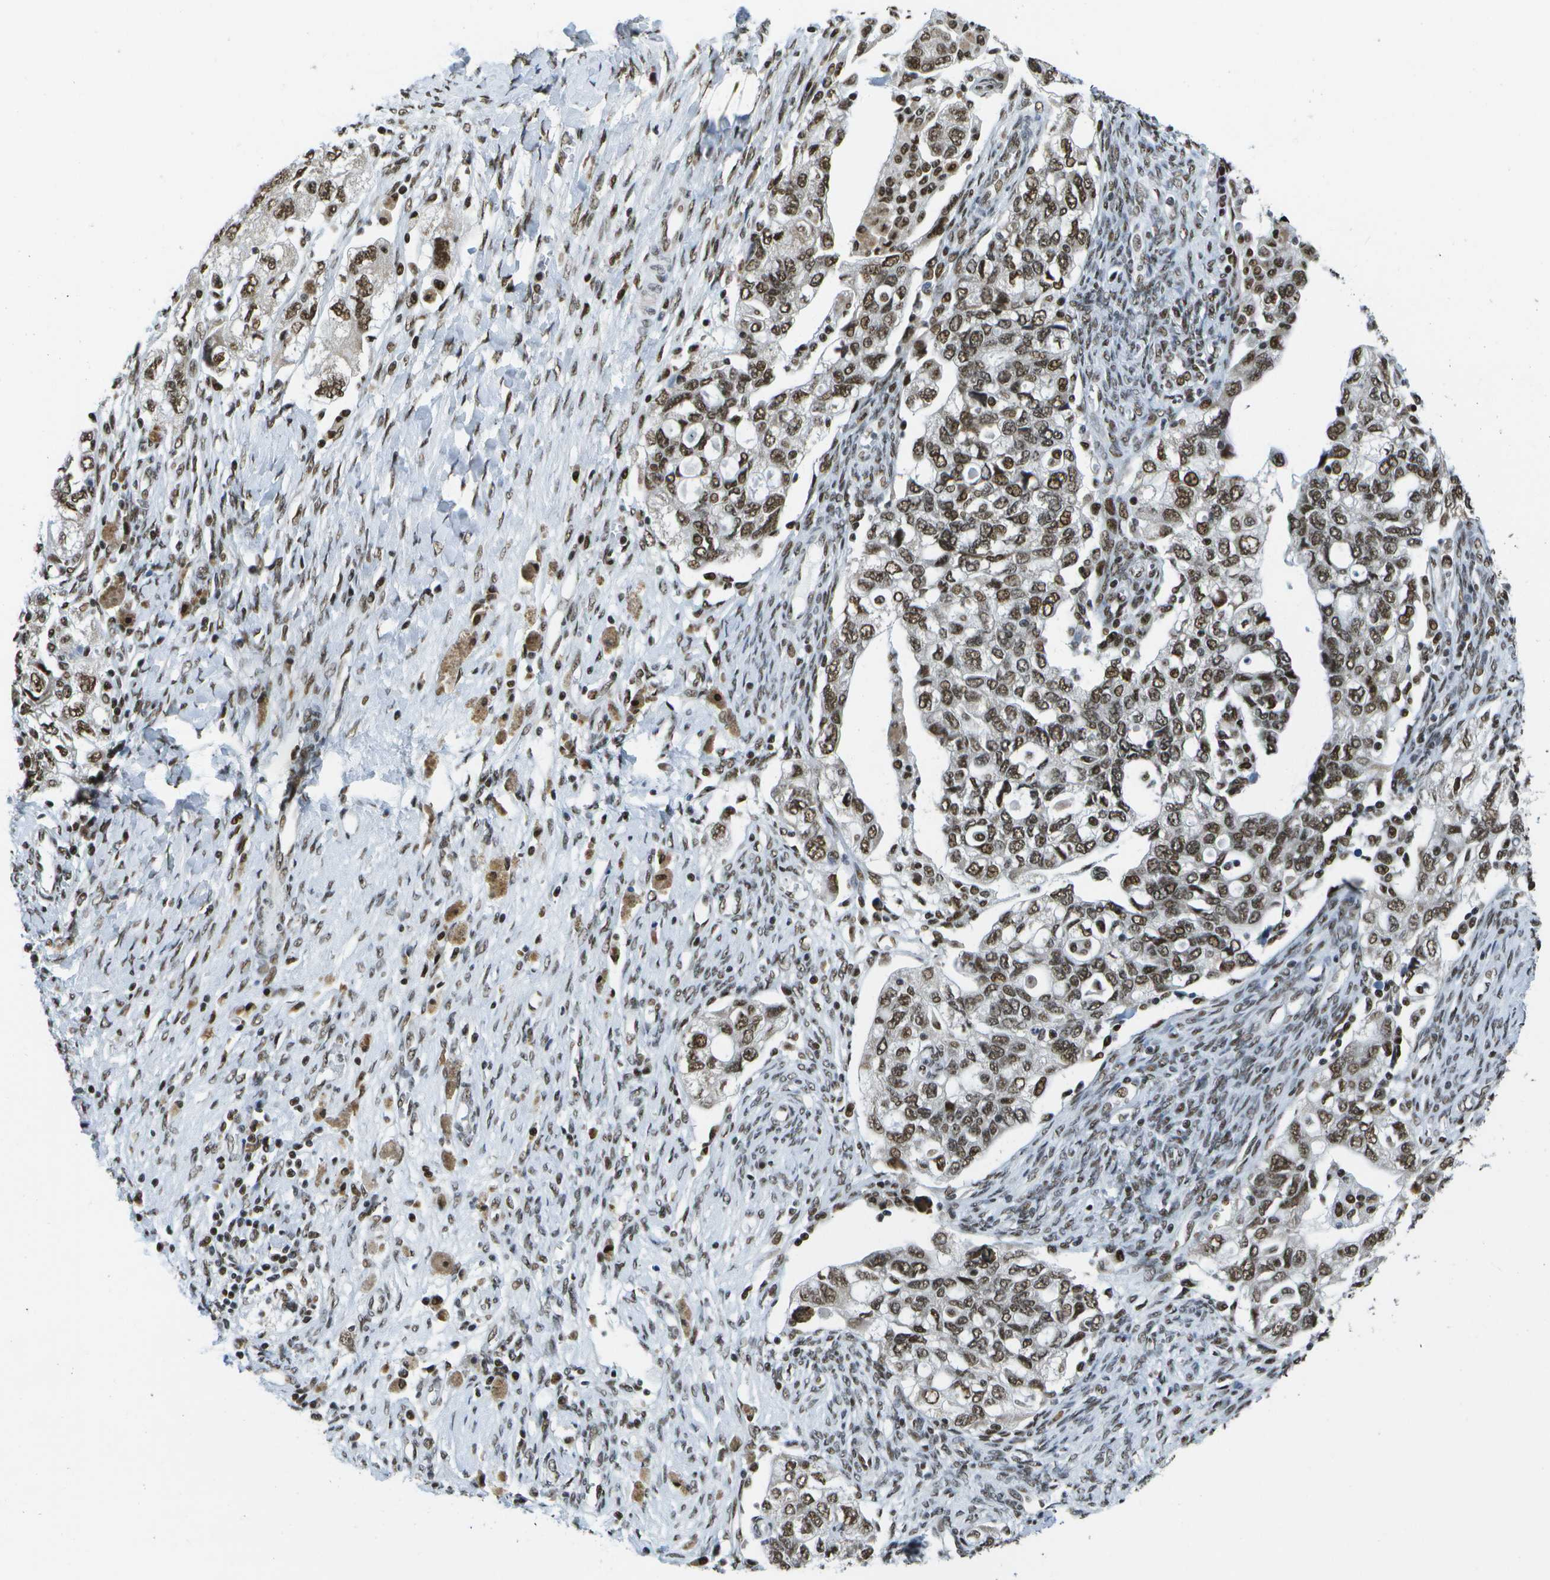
{"staining": {"intensity": "moderate", "quantity": ">75%", "location": "nuclear"}, "tissue": "ovarian cancer", "cell_type": "Tumor cells", "image_type": "cancer", "snomed": [{"axis": "morphology", "description": "Carcinoma, NOS"}, {"axis": "morphology", "description": "Cystadenocarcinoma, serous, NOS"}, {"axis": "topography", "description": "Ovary"}], "caption": "Tumor cells show moderate nuclear positivity in approximately >75% of cells in carcinoma (ovarian).", "gene": "NSRP1", "patient": {"sex": "female", "age": 69}}